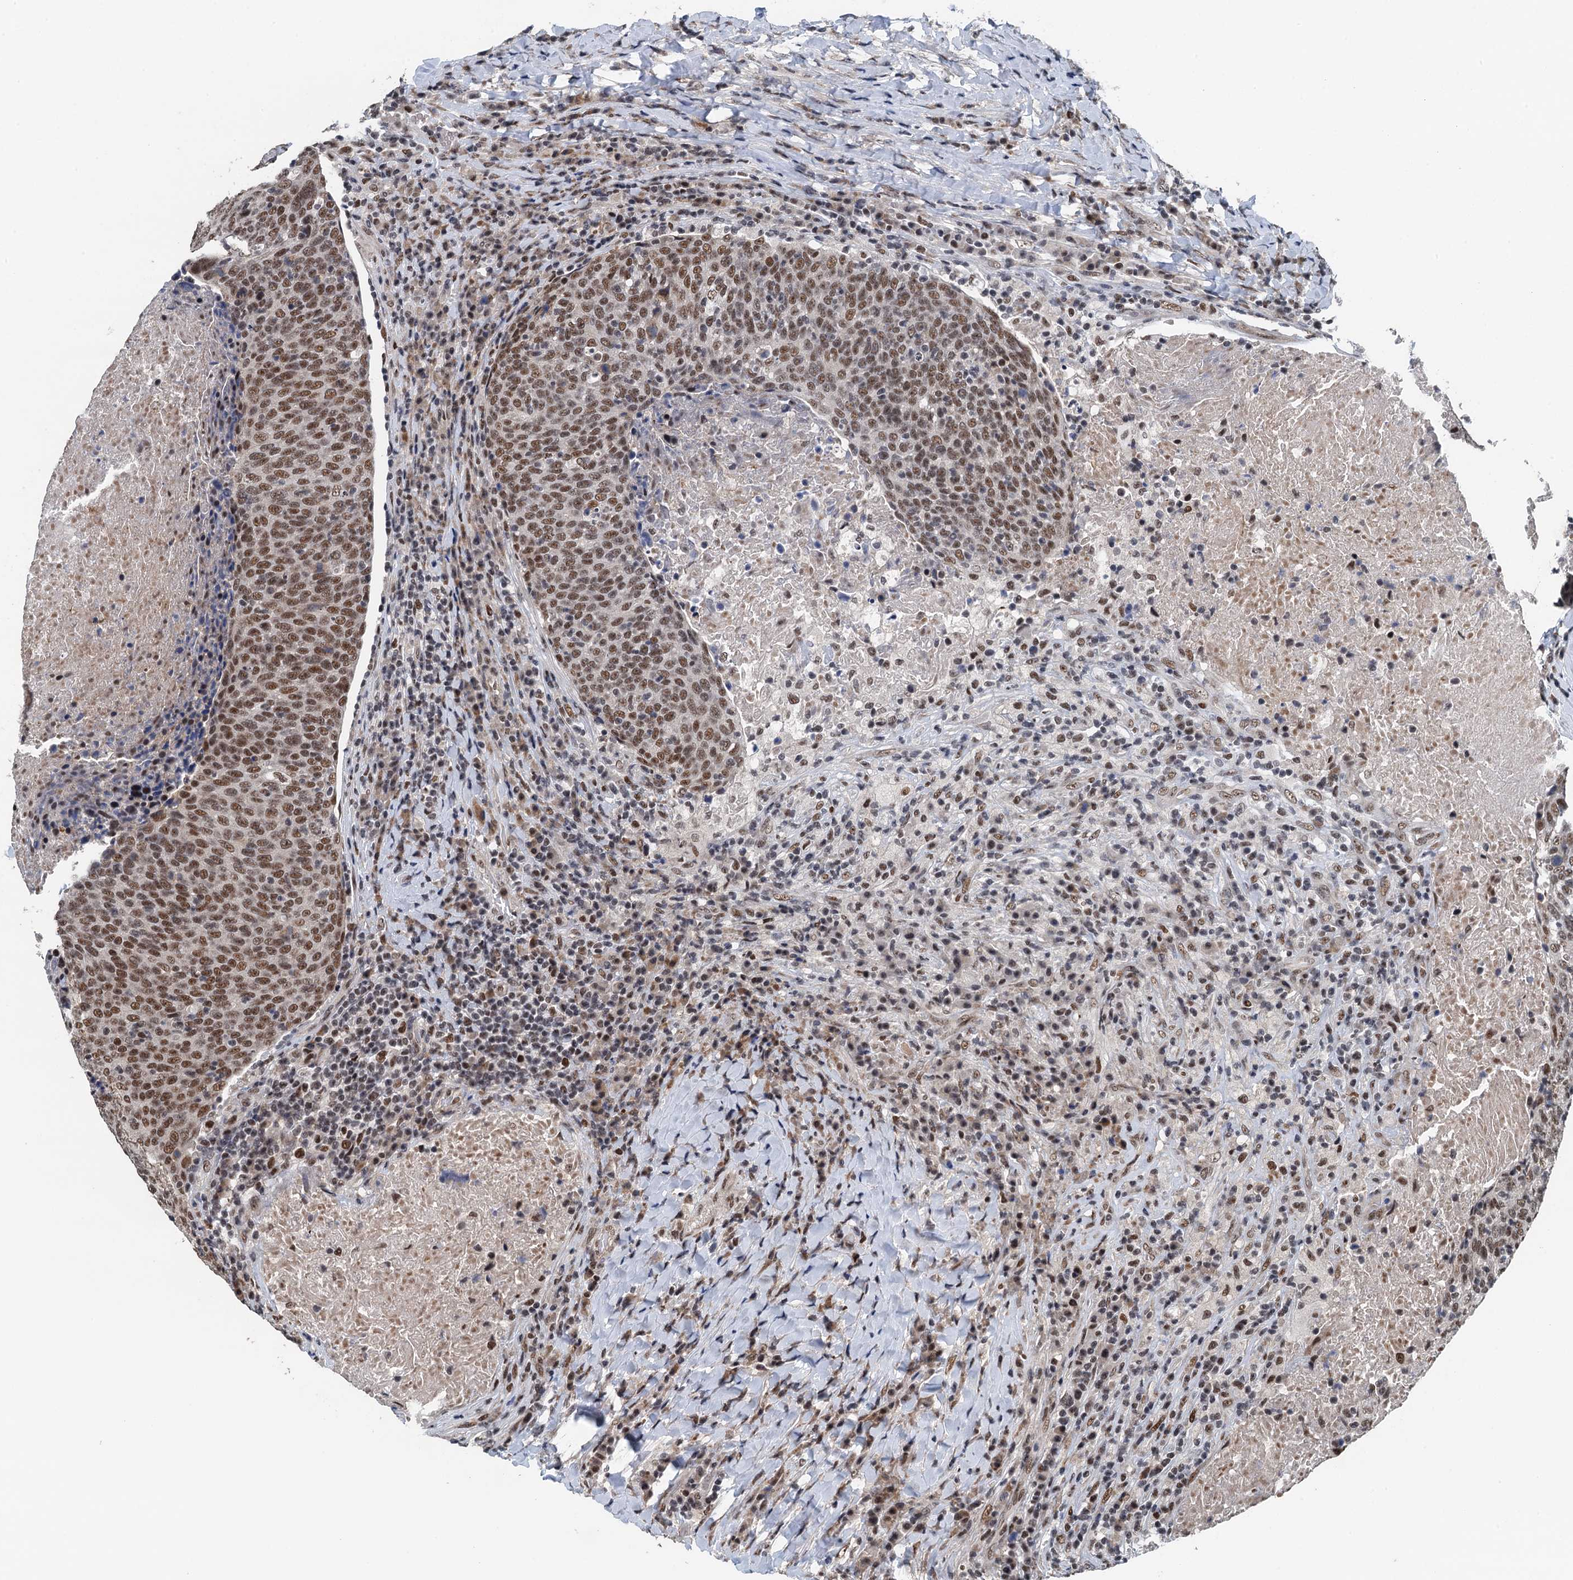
{"staining": {"intensity": "moderate", "quantity": ">75%", "location": "nuclear"}, "tissue": "head and neck cancer", "cell_type": "Tumor cells", "image_type": "cancer", "snomed": [{"axis": "morphology", "description": "Squamous cell carcinoma, NOS"}, {"axis": "morphology", "description": "Squamous cell carcinoma, metastatic, NOS"}, {"axis": "topography", "description": "Lymph node"}, {"axis": "topography", "description": "Head-Neck"}], "caption": "Head and neck metastatic squamous cell carcinoma stained with a brown dye demonstrates moderate nuclear positive staining in about >75% of tumor cells.", "gene": "MTA3", "patient": {"sex": "male", "age": 62}}